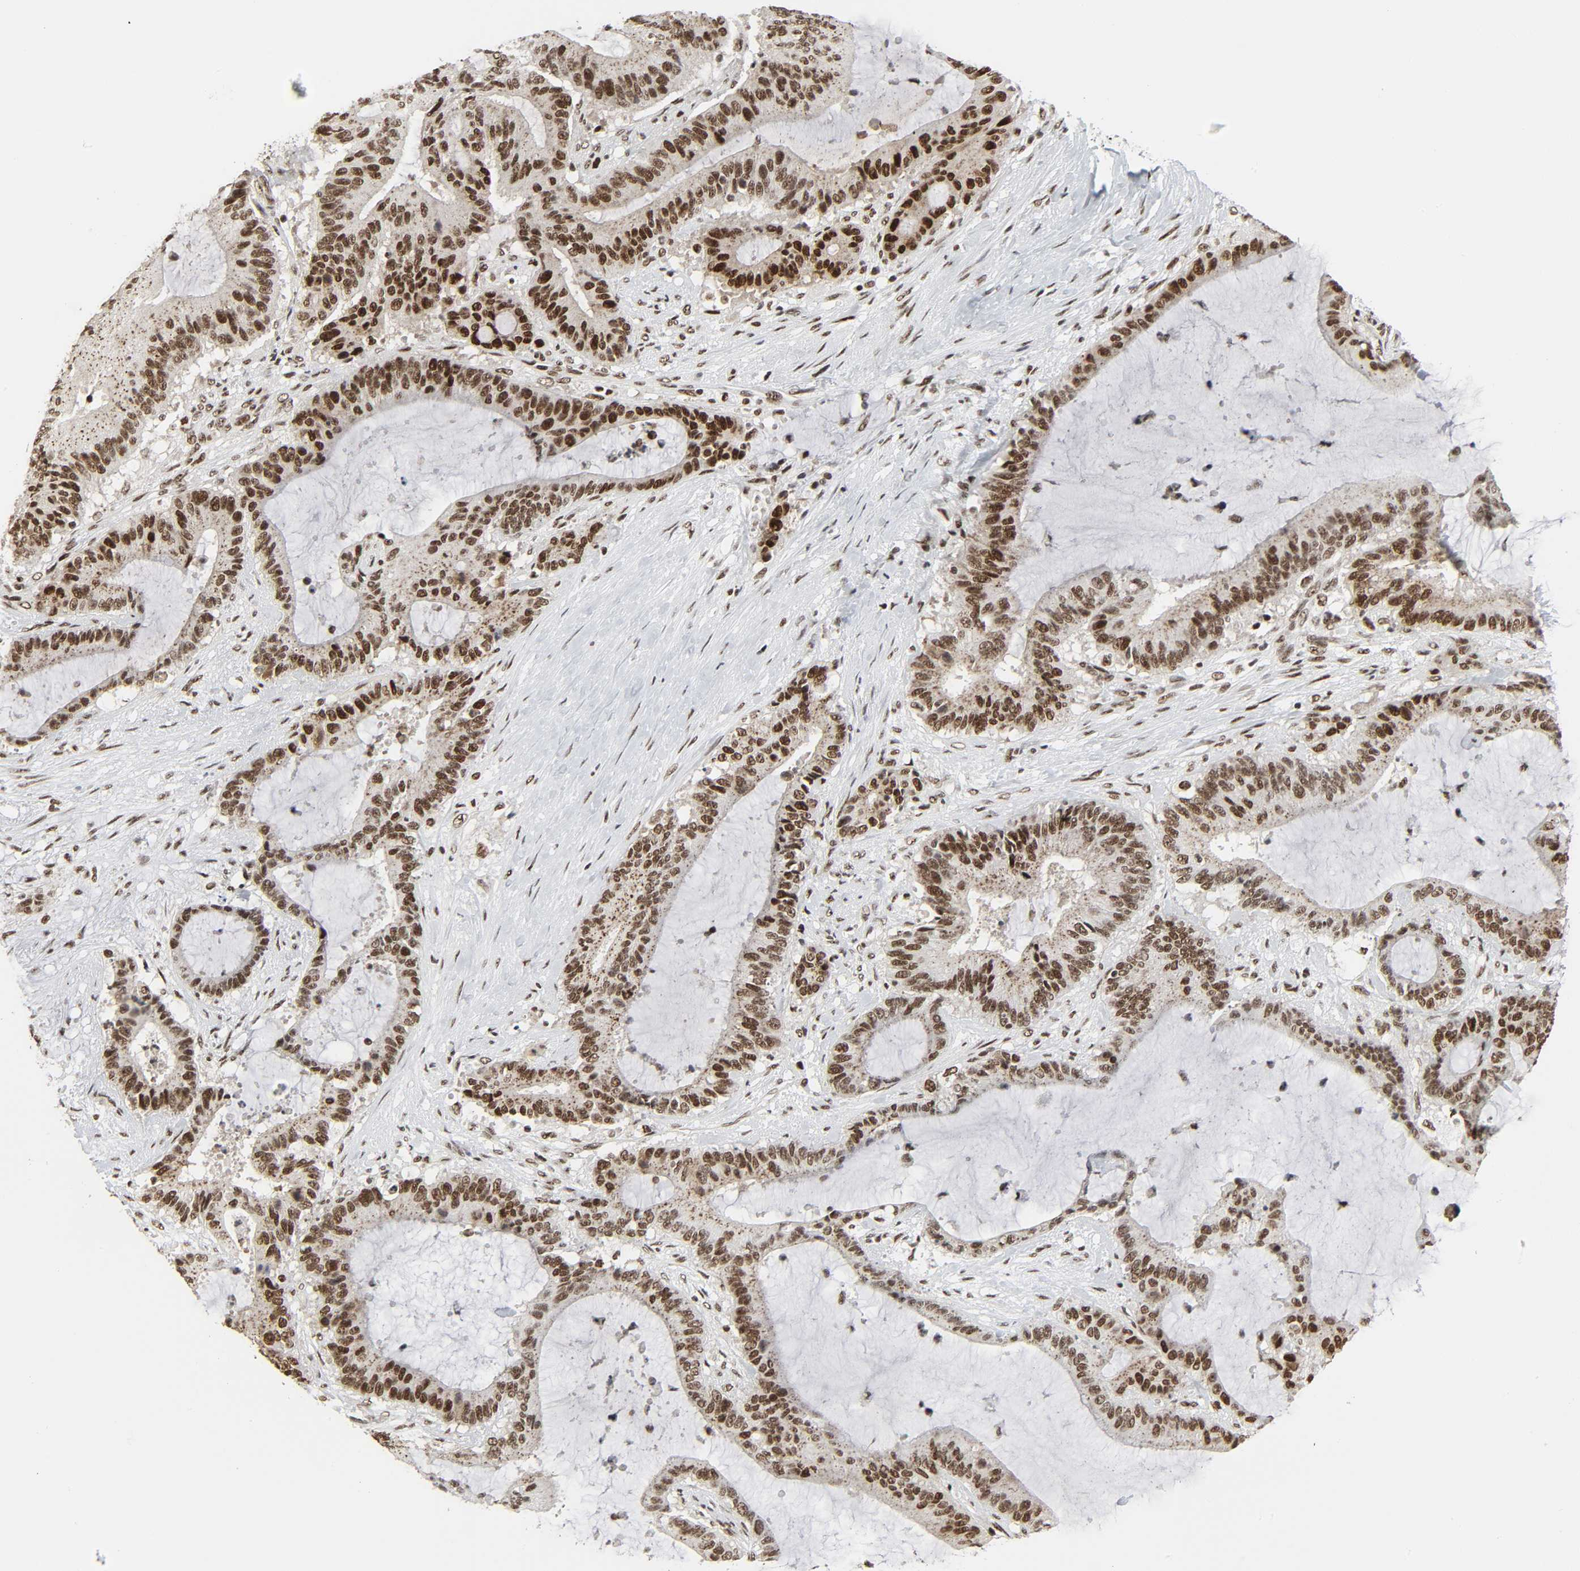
{"staining": {"intensity": "strong", "quantity": ">75%", "location": "nuclear"}, "tissue": "liver cancer", "cell_type": "Tumor cells", "image_type": "cancer", "snomed": [{"axis": "morphology", "description": "Cholangiocarcinoma"}, {"axis": "topography", "description": "Liver"}], "caption": "Liver cancer (cholangiocarcinoma) stained with a brown dye exhibits strong nuclear positive positivity in about >75% of tumor cells.", "gene": "CDK7", "patient": {"sex": "female", "age": 73}}